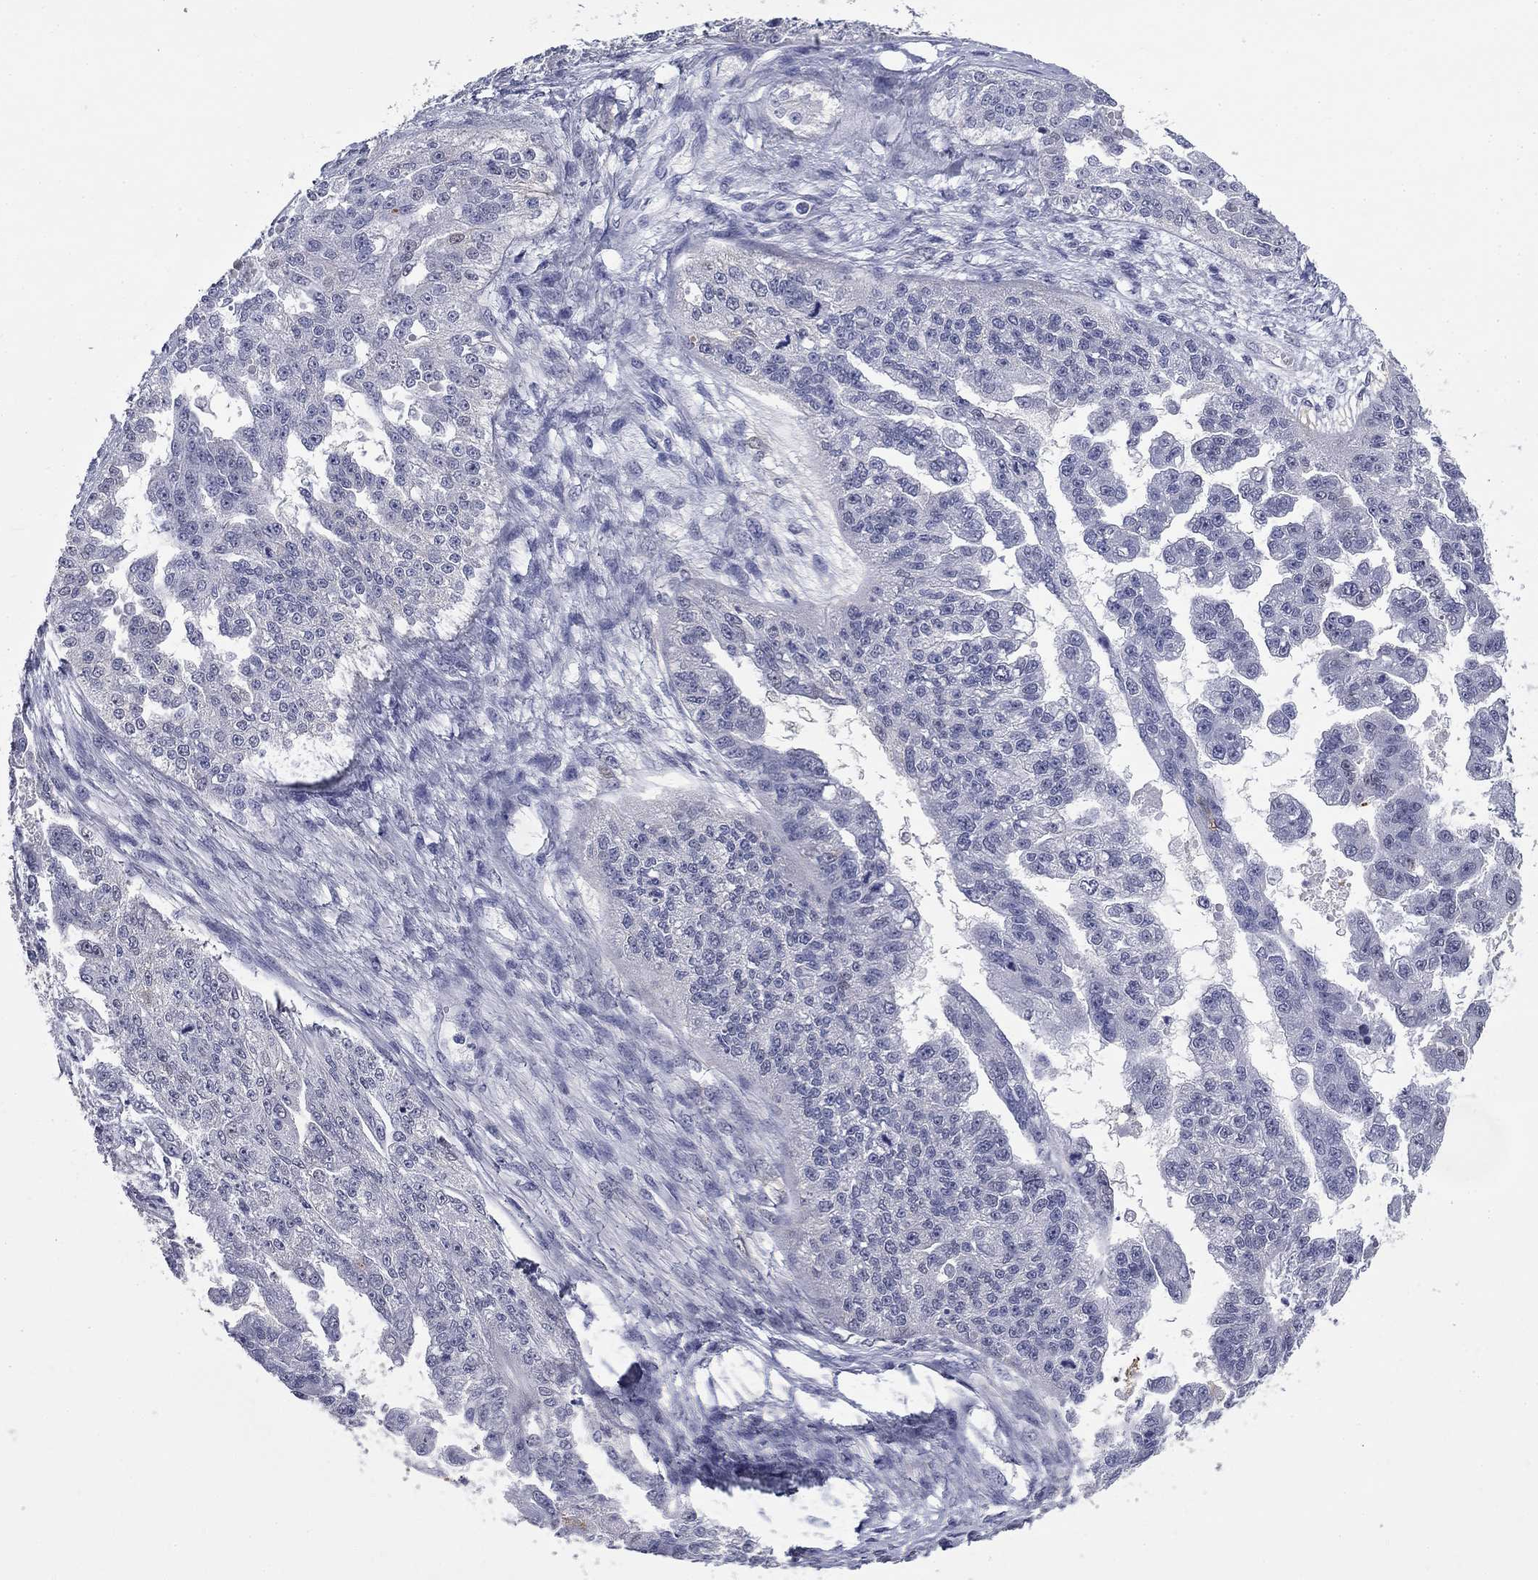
{"staining": {"intensity": "negative", "quantity": "none", "location": "none"}, "tissue": "ovarian cancer", "cell_type": "Tumor cells", "image_type": "cancer", "snomed": [{"axis": "morphology", "description": "Cystadenocarcinoma, serous, NOS"}, {"axis": "topography", "description": "Ovary"}], "caption": "IHC micrograph of neoplastic tissue: human ovarian cancer stained with DAB (3,3'-diaminobenzidine) shows no significant protein positivity in tumor cells.", "gene": "BCL2L14", "patient": {"sex": "female", "age": 58}}